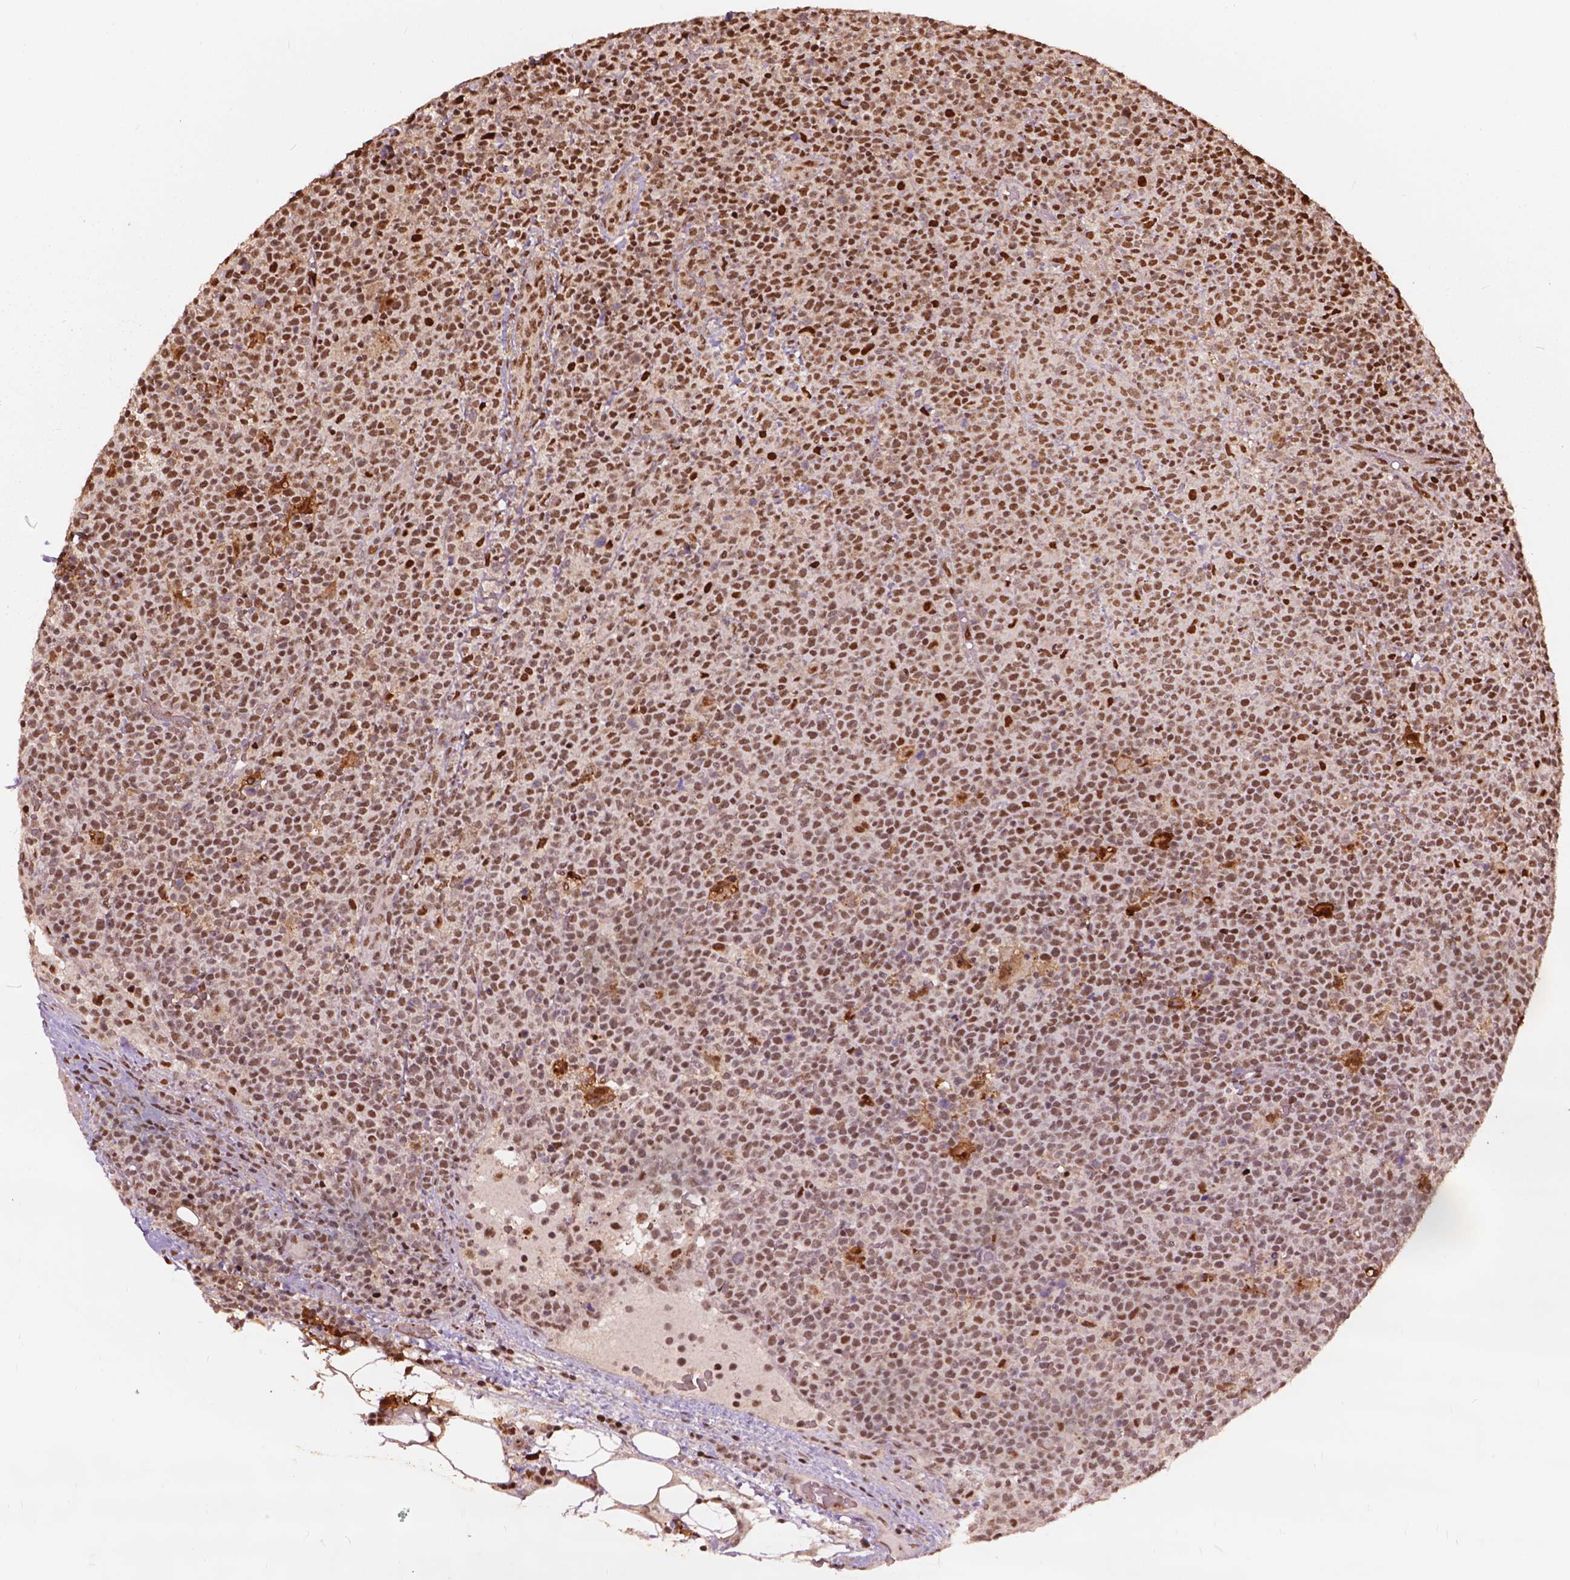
{"staining": {"intensity": "moderate", "quantity": ">75%", "location": "nuclear"}, "tissue": "lymphoma", "cell_type": "Tumor cells", "image_type": "cancer", "snomed": [{"axis": "morphology", "description": "Malignant lymphoma, non-Hodgkin's type, High grade"}, {"axis": "topography", "description": "Lymph node"}], "caption": "Moderate nuclear positivity is appreciated in about >75% of tumor cells in malignant lymphoma, non-Hodgkin's type (high-grade).", "gene": "ANP32B", "patient": {"sex": "male", "age": 61}}